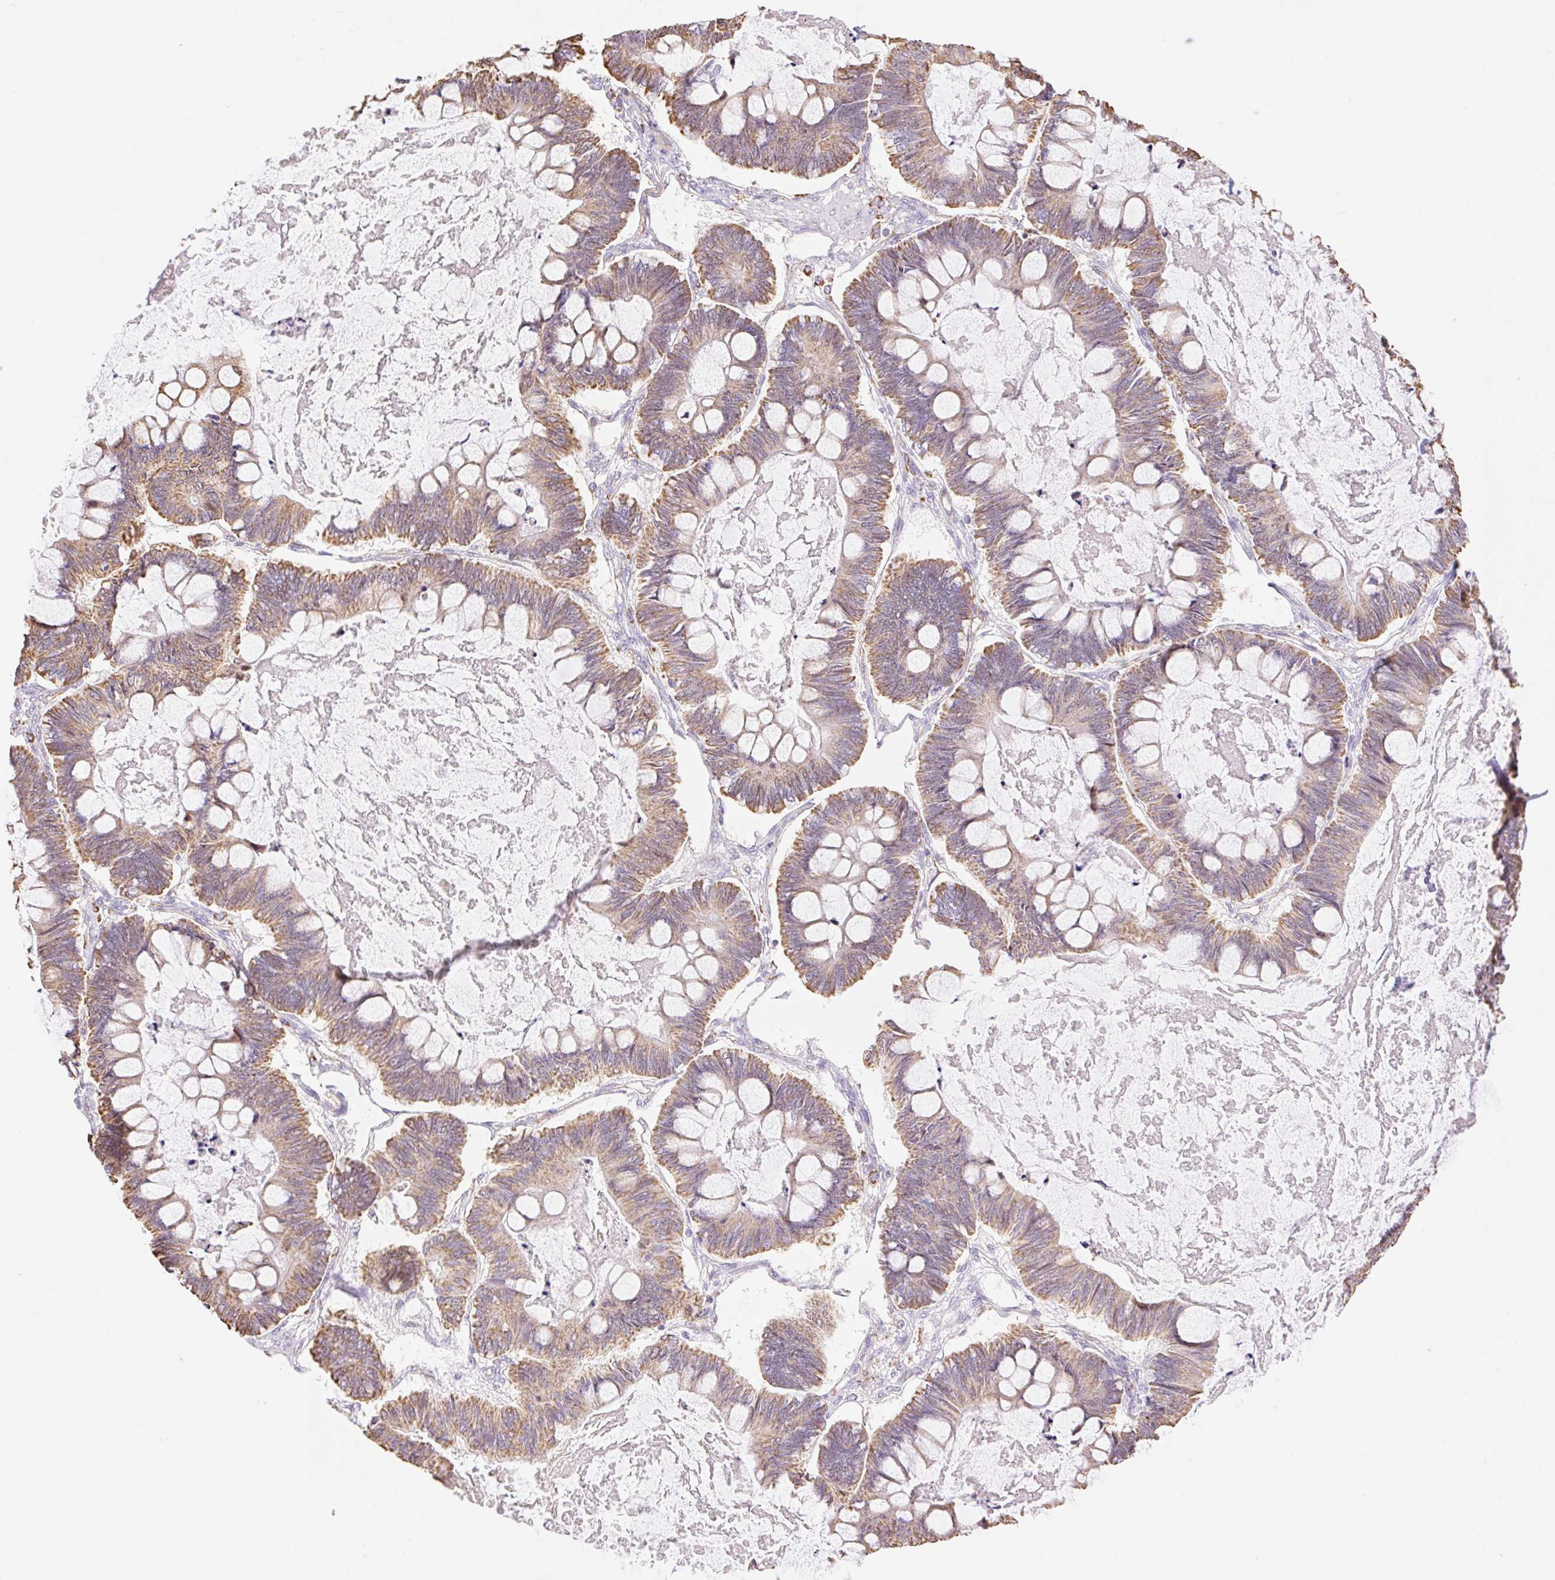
{"staining": {"intensity": "moderate", "quantity": "25%-75%", "location": "cytoplasmic/membranous"}, "tissue": "ovarian cancer", "cell_type": "Tumor cells", "image_type": "cancer", "snomed": [{"axis": "morphology", "description": "Cystadenocarcinoma, mucinous, NOS"}, {"axis": "topography", "description": "Ovary"}], "caption": "Ovarian mucinous cystadenocarcinoma tissue demonstrates moderate cytoplasmic/membranous staining in about 25%-75% of tumor cells", "gene": "ESAM", "patient": {"sex": "female", "age": 61}}